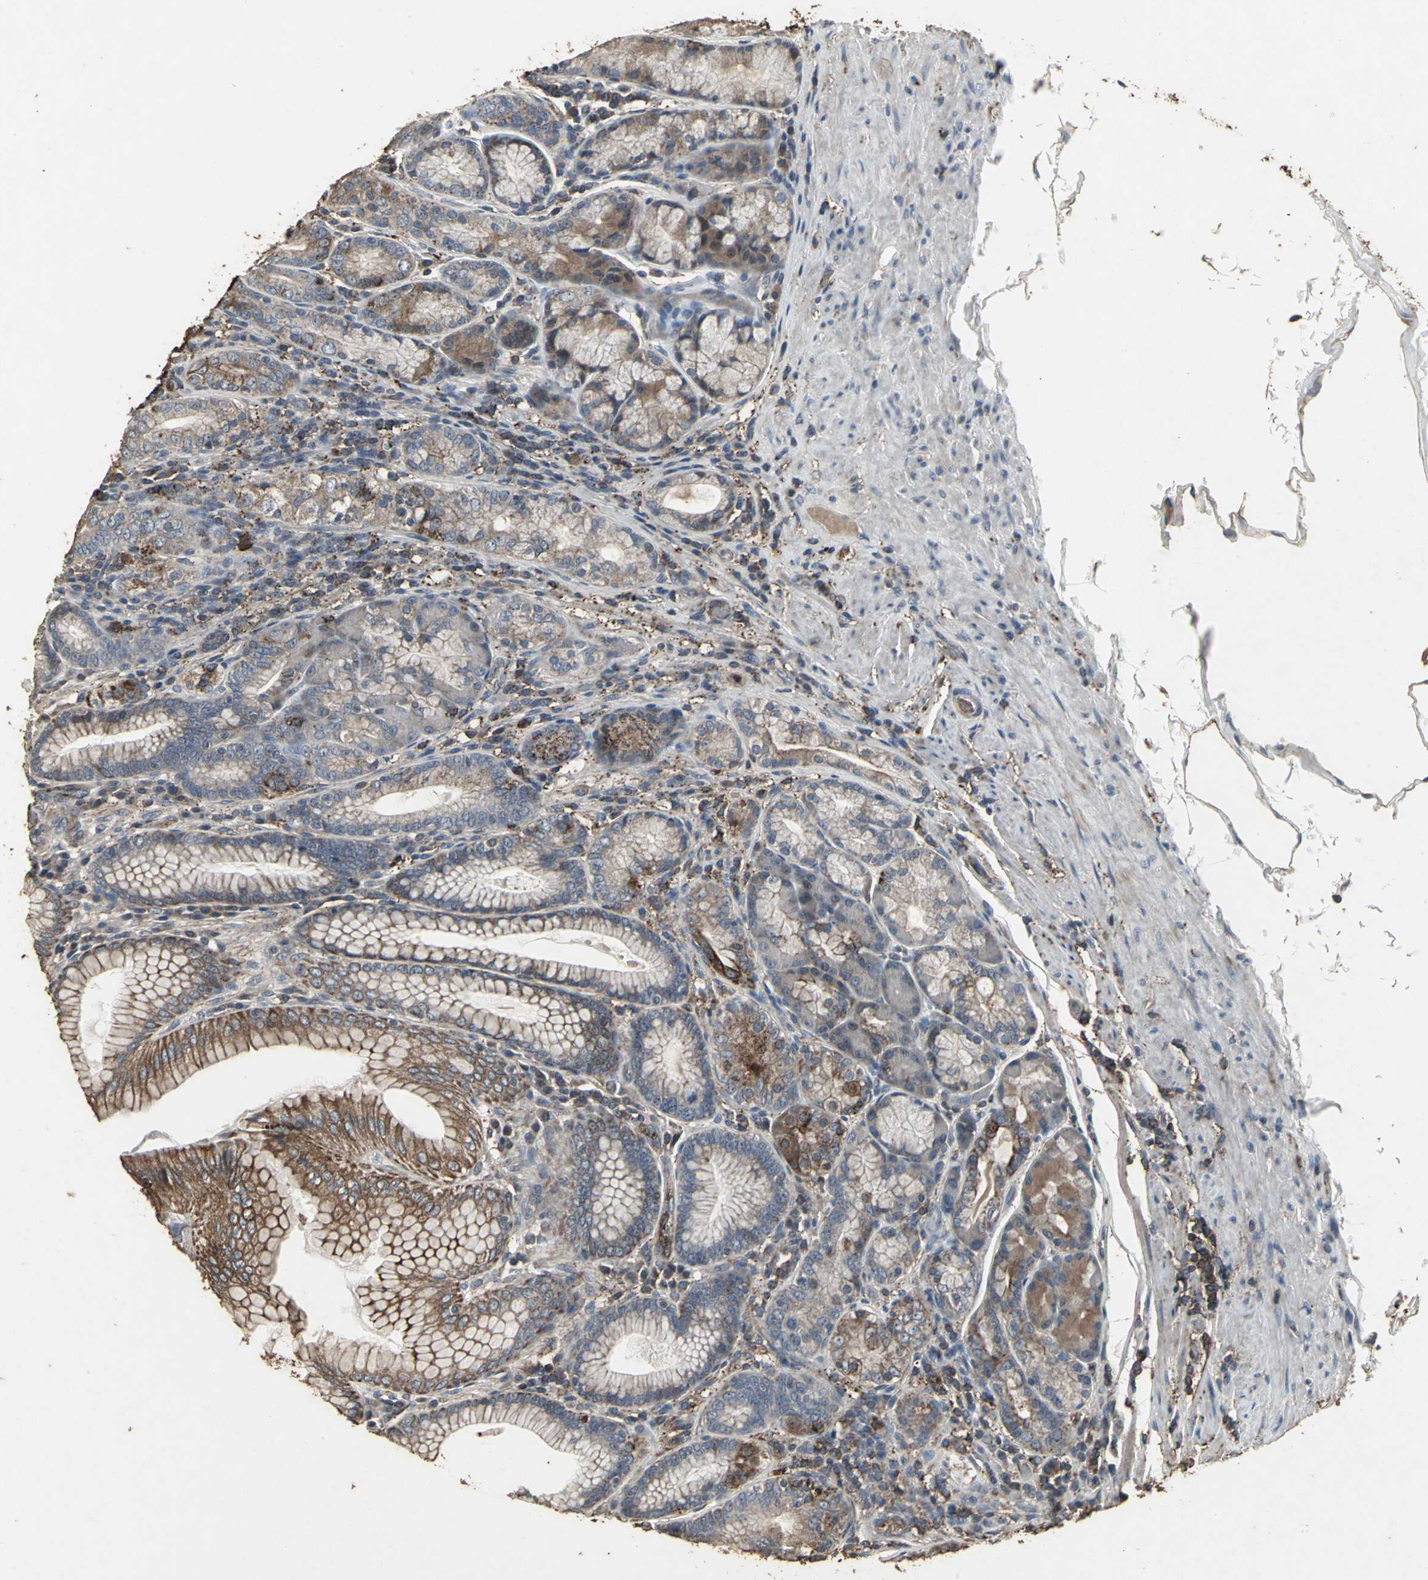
{"staining": {"intensity": "strong", "quantity": ">75%", "location": "cytoplasmic/membranous"}, "tissue": "stomach", "cell_type": "Glandular cells", "image_type": "normal", "snomed": [{"axis": "morphology", "description": "Normal tissue, NOS"}, {"axis": "topography", "description": "Stomach, lower"}], "caption": "High-magnification brightfield microscopy of benign stomach stained with DAB (3,3'-diaminobenzidine) (brown) and counterstained with hematoxylin (blue). glandular cells exhibit strong cytoplasmic/membranous positivity is seen in about>75% of cells. (Stains: DAB in brown, nuclei in blue, Microscopy: brightfield microscopy at high magnification).", "gene": "CCR9", "patient": {"sex": "female", "age": 76}}